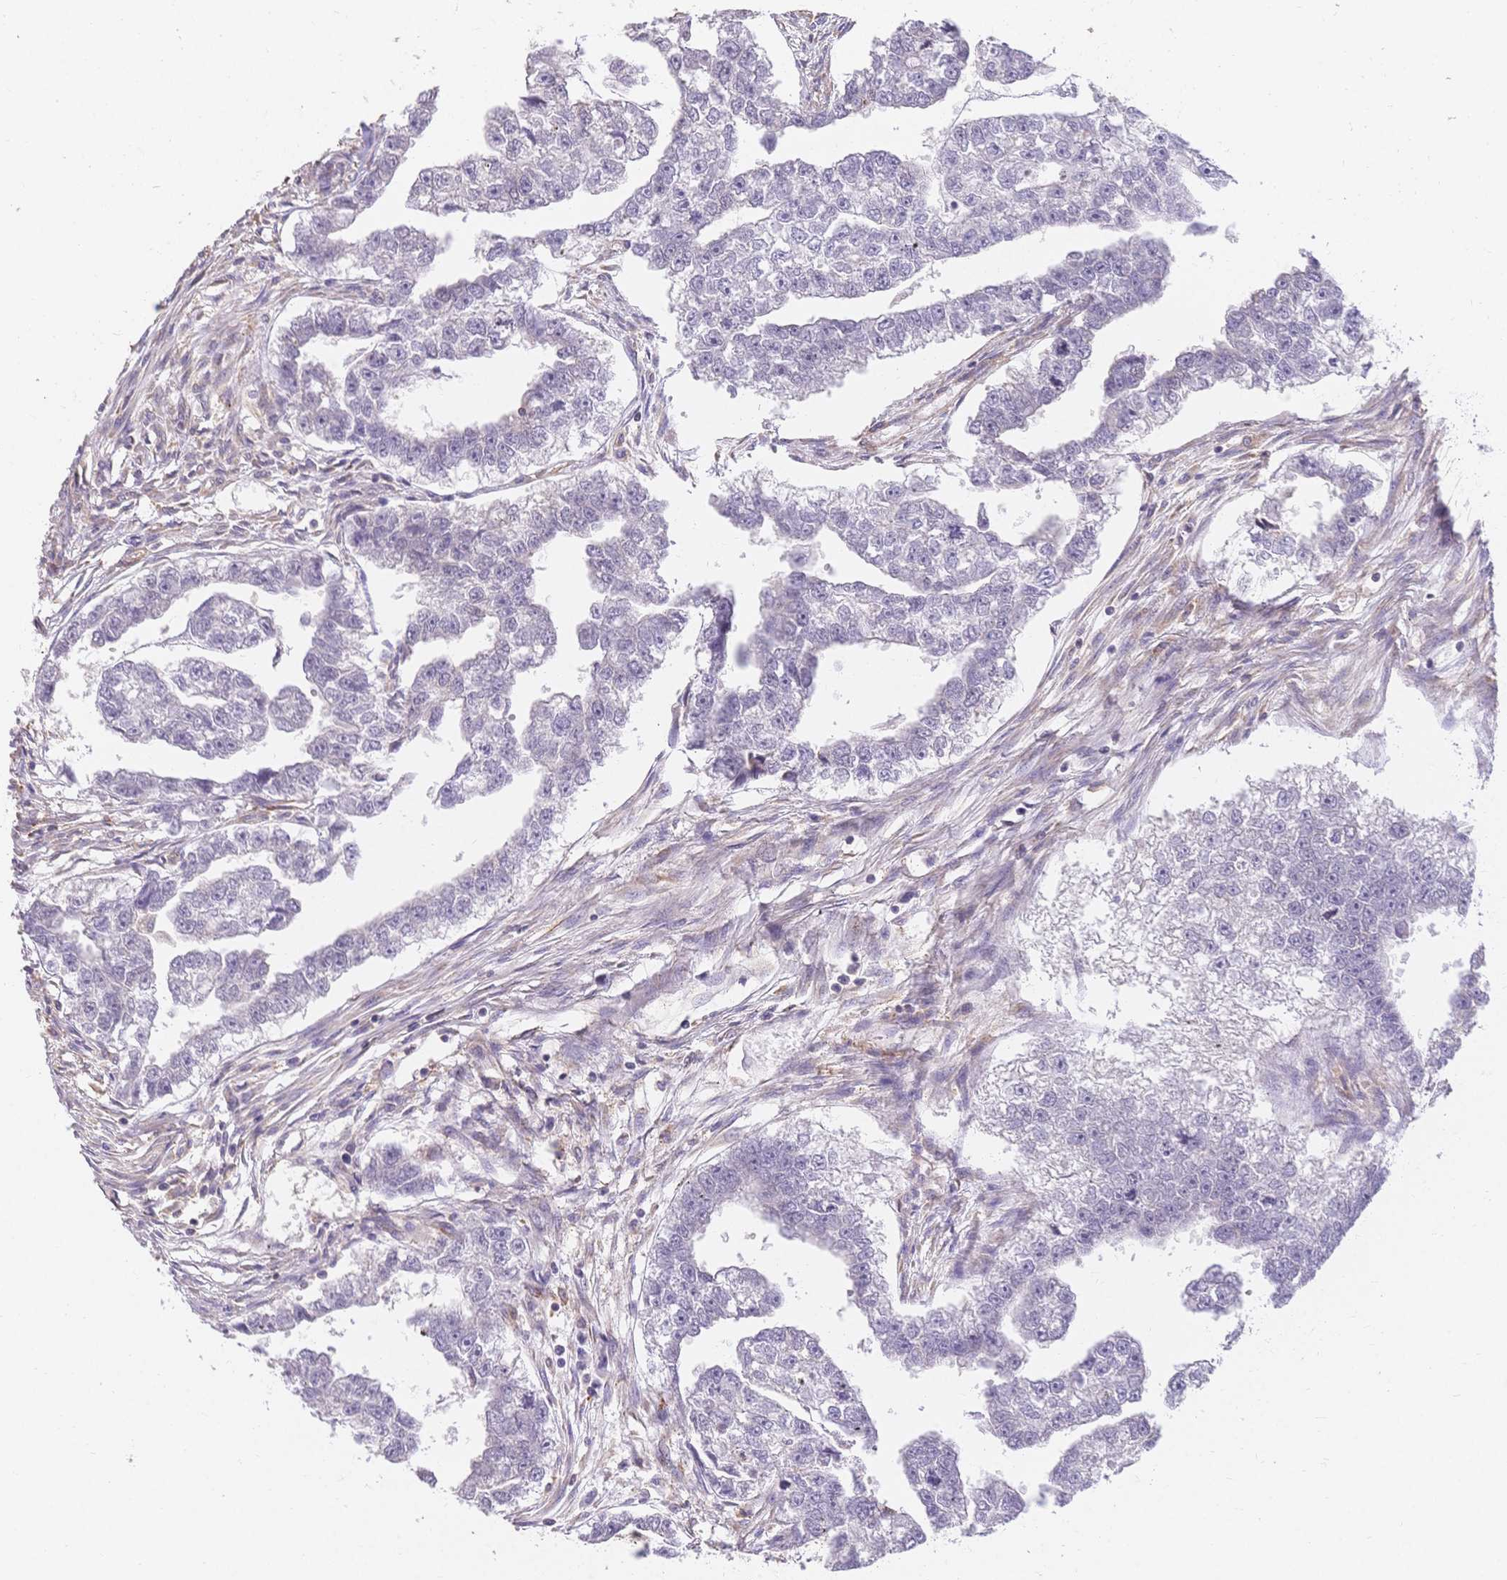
{"staining": {"intensity": "negative", "quantity": "none", "location": "none"}, "tissue": "testis cancer", "cell_type": "Tumor cells", "image_type": "cancer", "snomed": [{"axis": "morphology", "description": "Carcinoma, Embryonal, NOS"}, {"axis": "morphology", "description": "Teratoma, malignant, NOS"}, {"axis": "topography", "description": "Testis"}], "caption": "A micrograph of human testis cancer (malignant teratoma) is negative for staining in tumor cells.", "gene": "HS3ST5", "patient": {"sex": "male", "age": 44}}